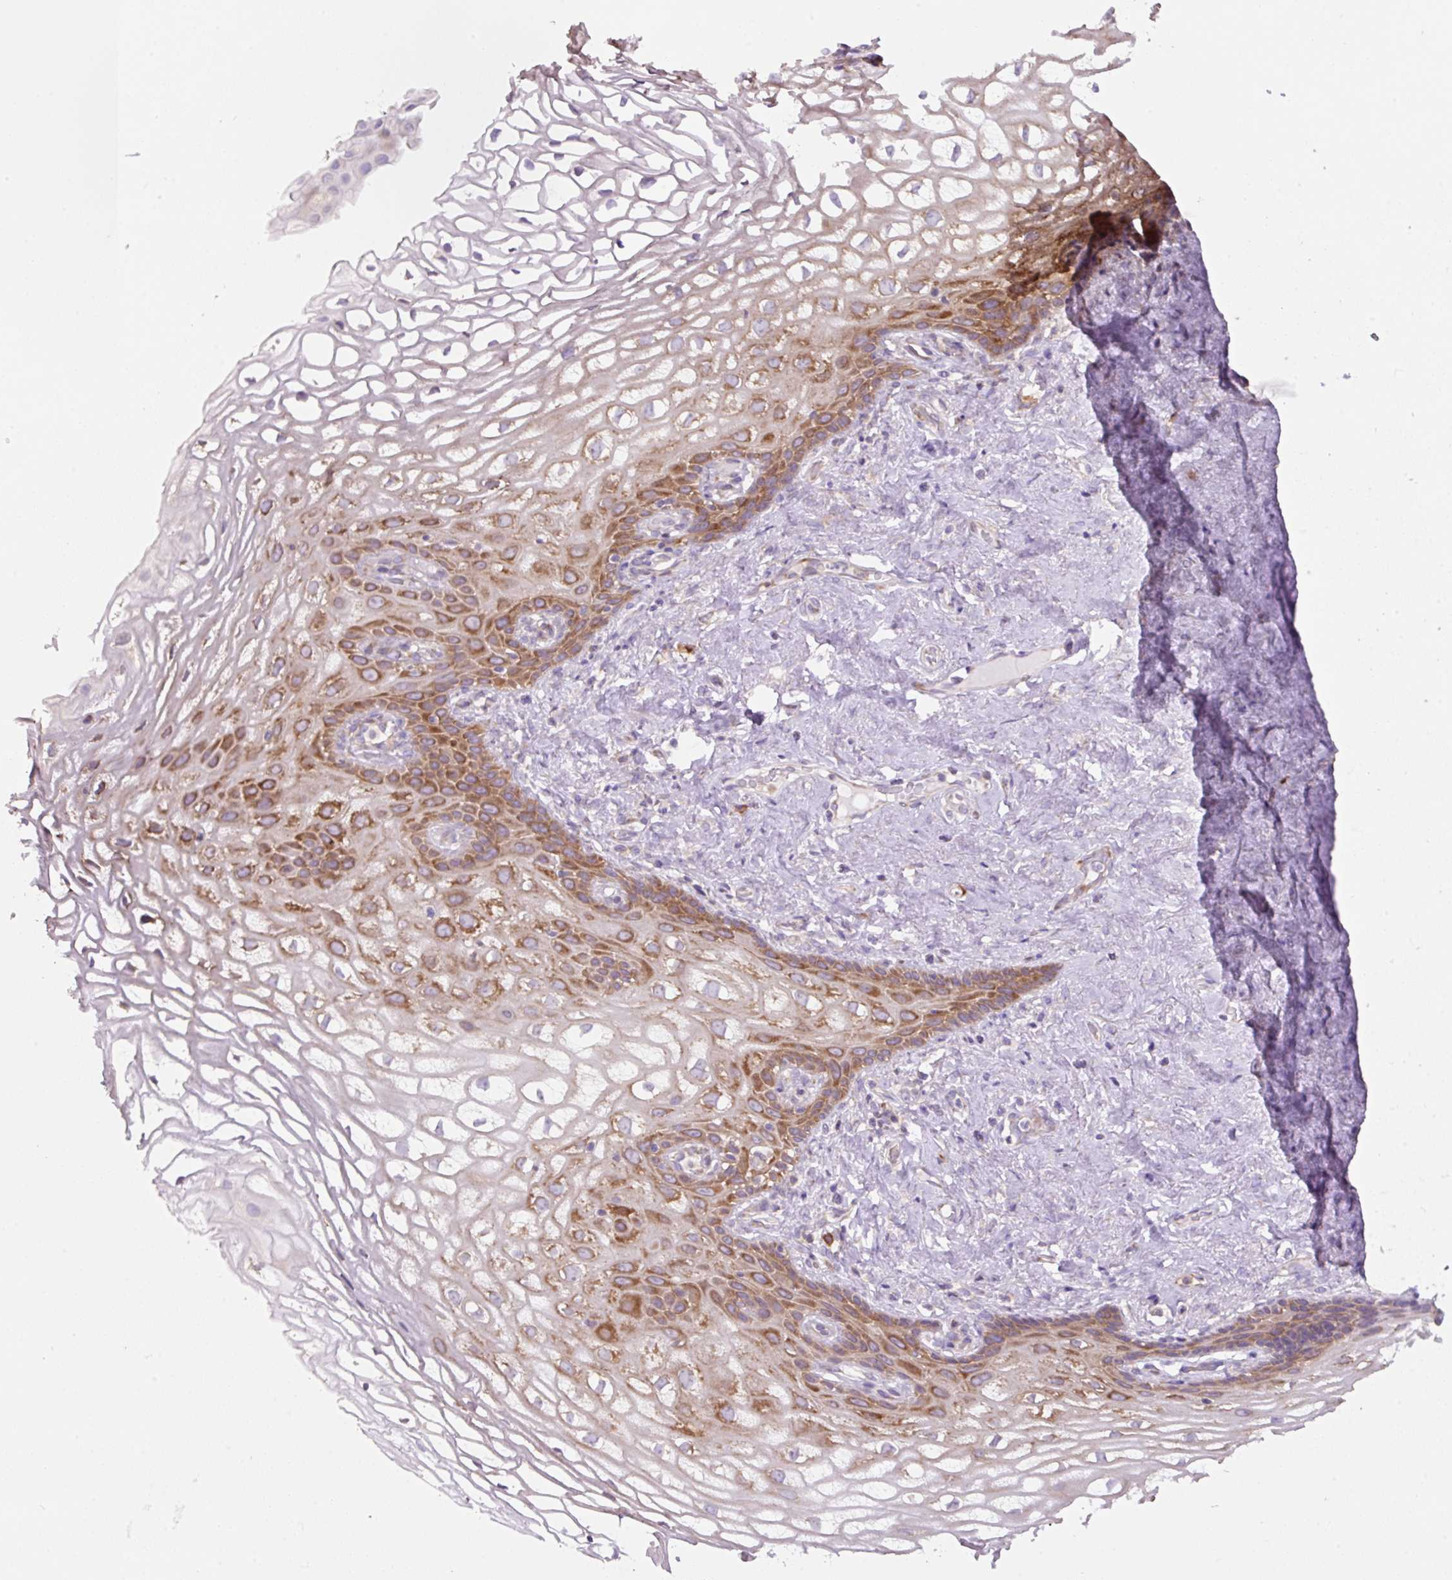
{"staining": {"intensity": "moderate", "quantity": ">75%", "location": "cytoplasmic/membranous"}, "tissue": "vagina", "cell_type": "Squamous epithelial cells", "image_type": "normal", "snomed": [{"axis": "morphology", "description": "Normal tissue, NOS"}, {"axis": "morphology", "description": "Adenocarcinoma, NOS"}, {"axis": "topography", "description": "Rectum"}, {"axis": "topography", "description": "Vagina"}, {"axis": "topography", "description": "Peripheral nerve tissue"}], "caption": "An immunohistochemistry image of unremarkable tissue is shown. Protein staining in brown shows moderate cytoplasmic/membranous positivity in vagina within squamous epithelial cells.", "gene": "RPS23", "patient": {"sex": "female", "age": 71}}